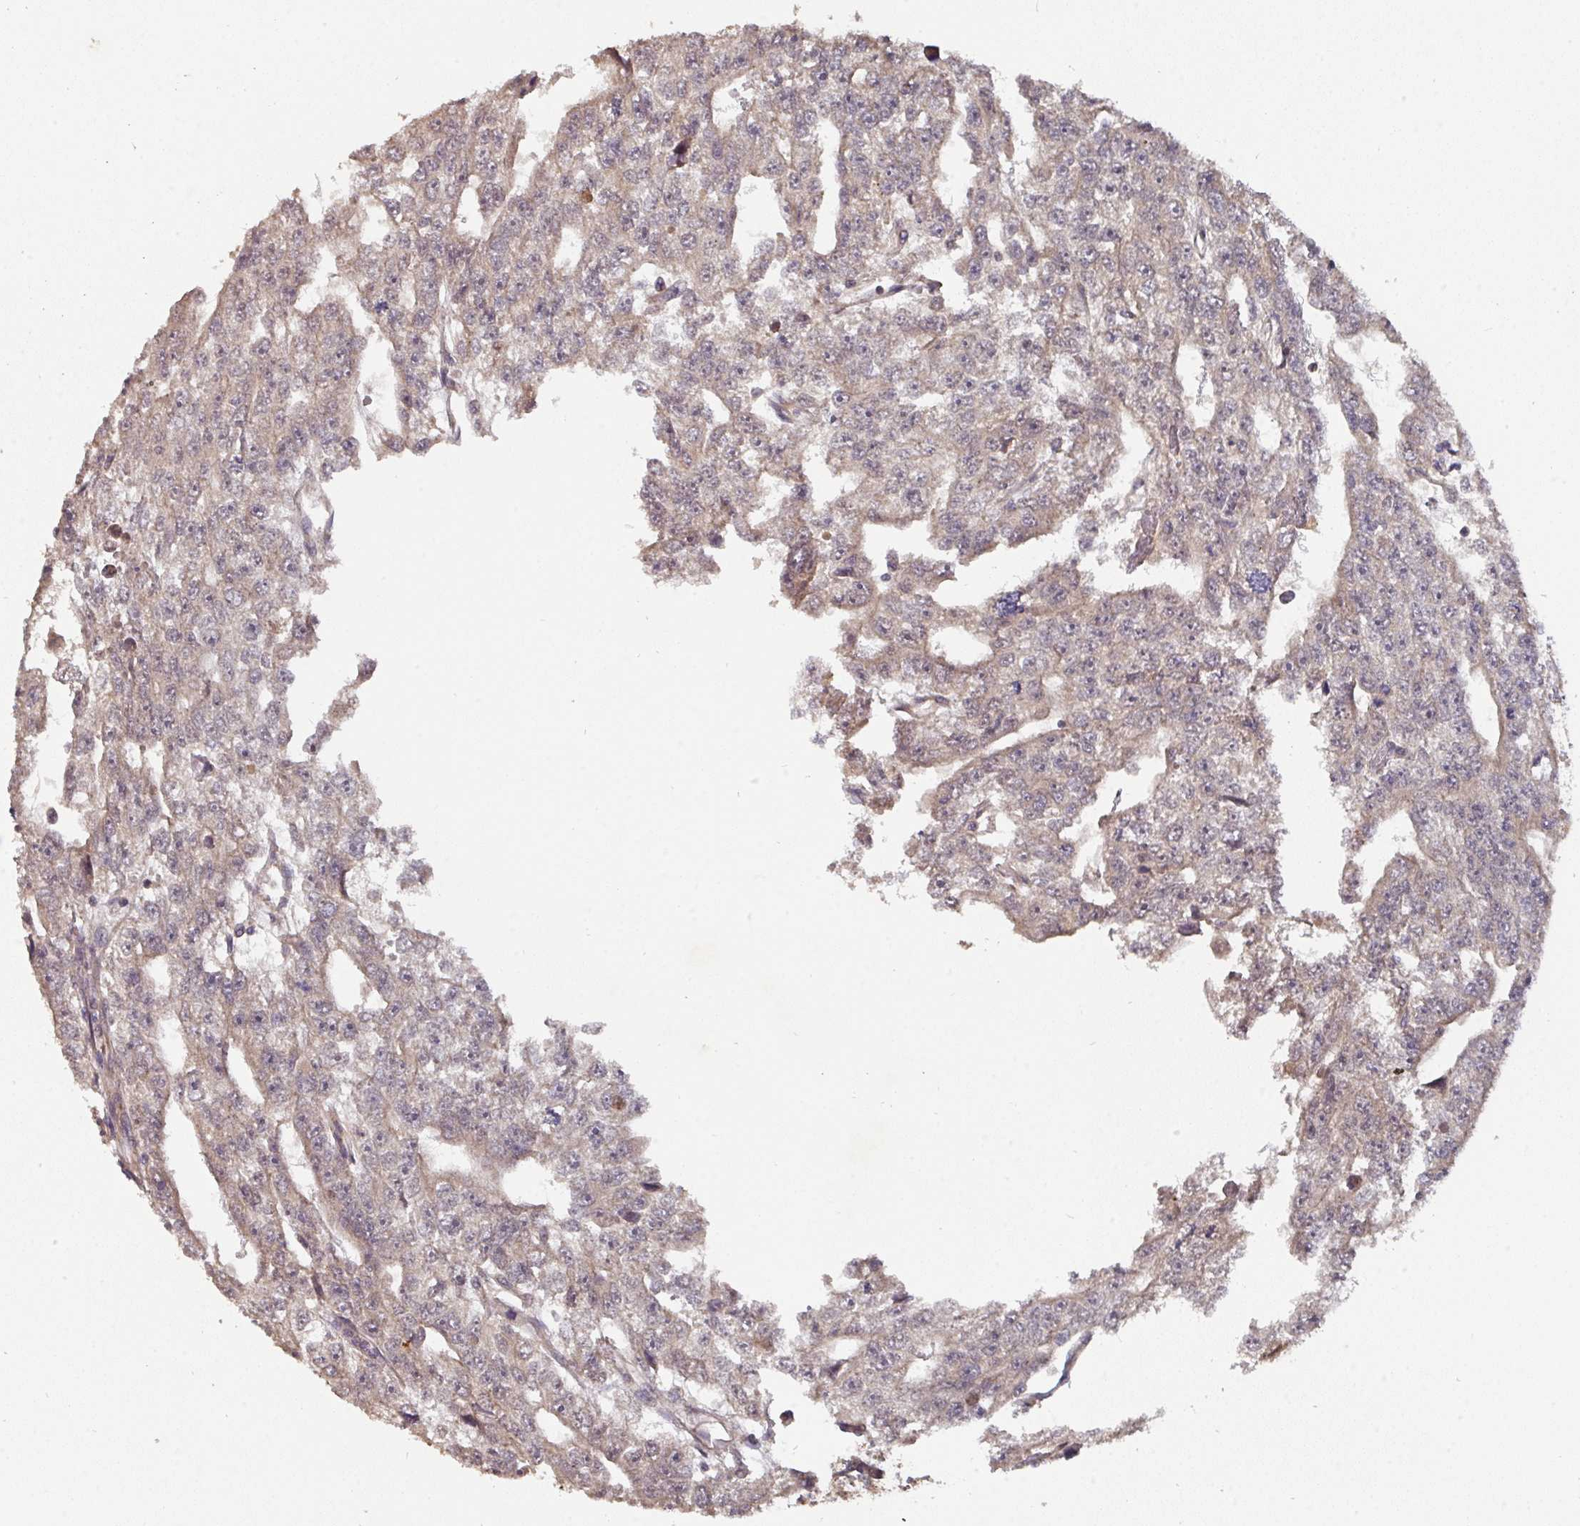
{"staining": {"intensity": "weak", "quantity": "25%-75%", "location": "cytoplasmic/membranous"}, "tissue": "testis cancer", "cell_type": "Tumor cells", "image_type": "cancer", "snomed": [{"axis": "morphology", "description": "Carcinoma, Embryonal, NOS"}, {"axis": "topography", "description": "Testis"}], "caption": "DAB immunohistochemical staining of human testis cancer reveals weak cytoplasmic/membranous protein expression in about 25%-75% of tumor cells.", "gene": "ACVR2B", "patient": {"sex": "male", "age": 20}}